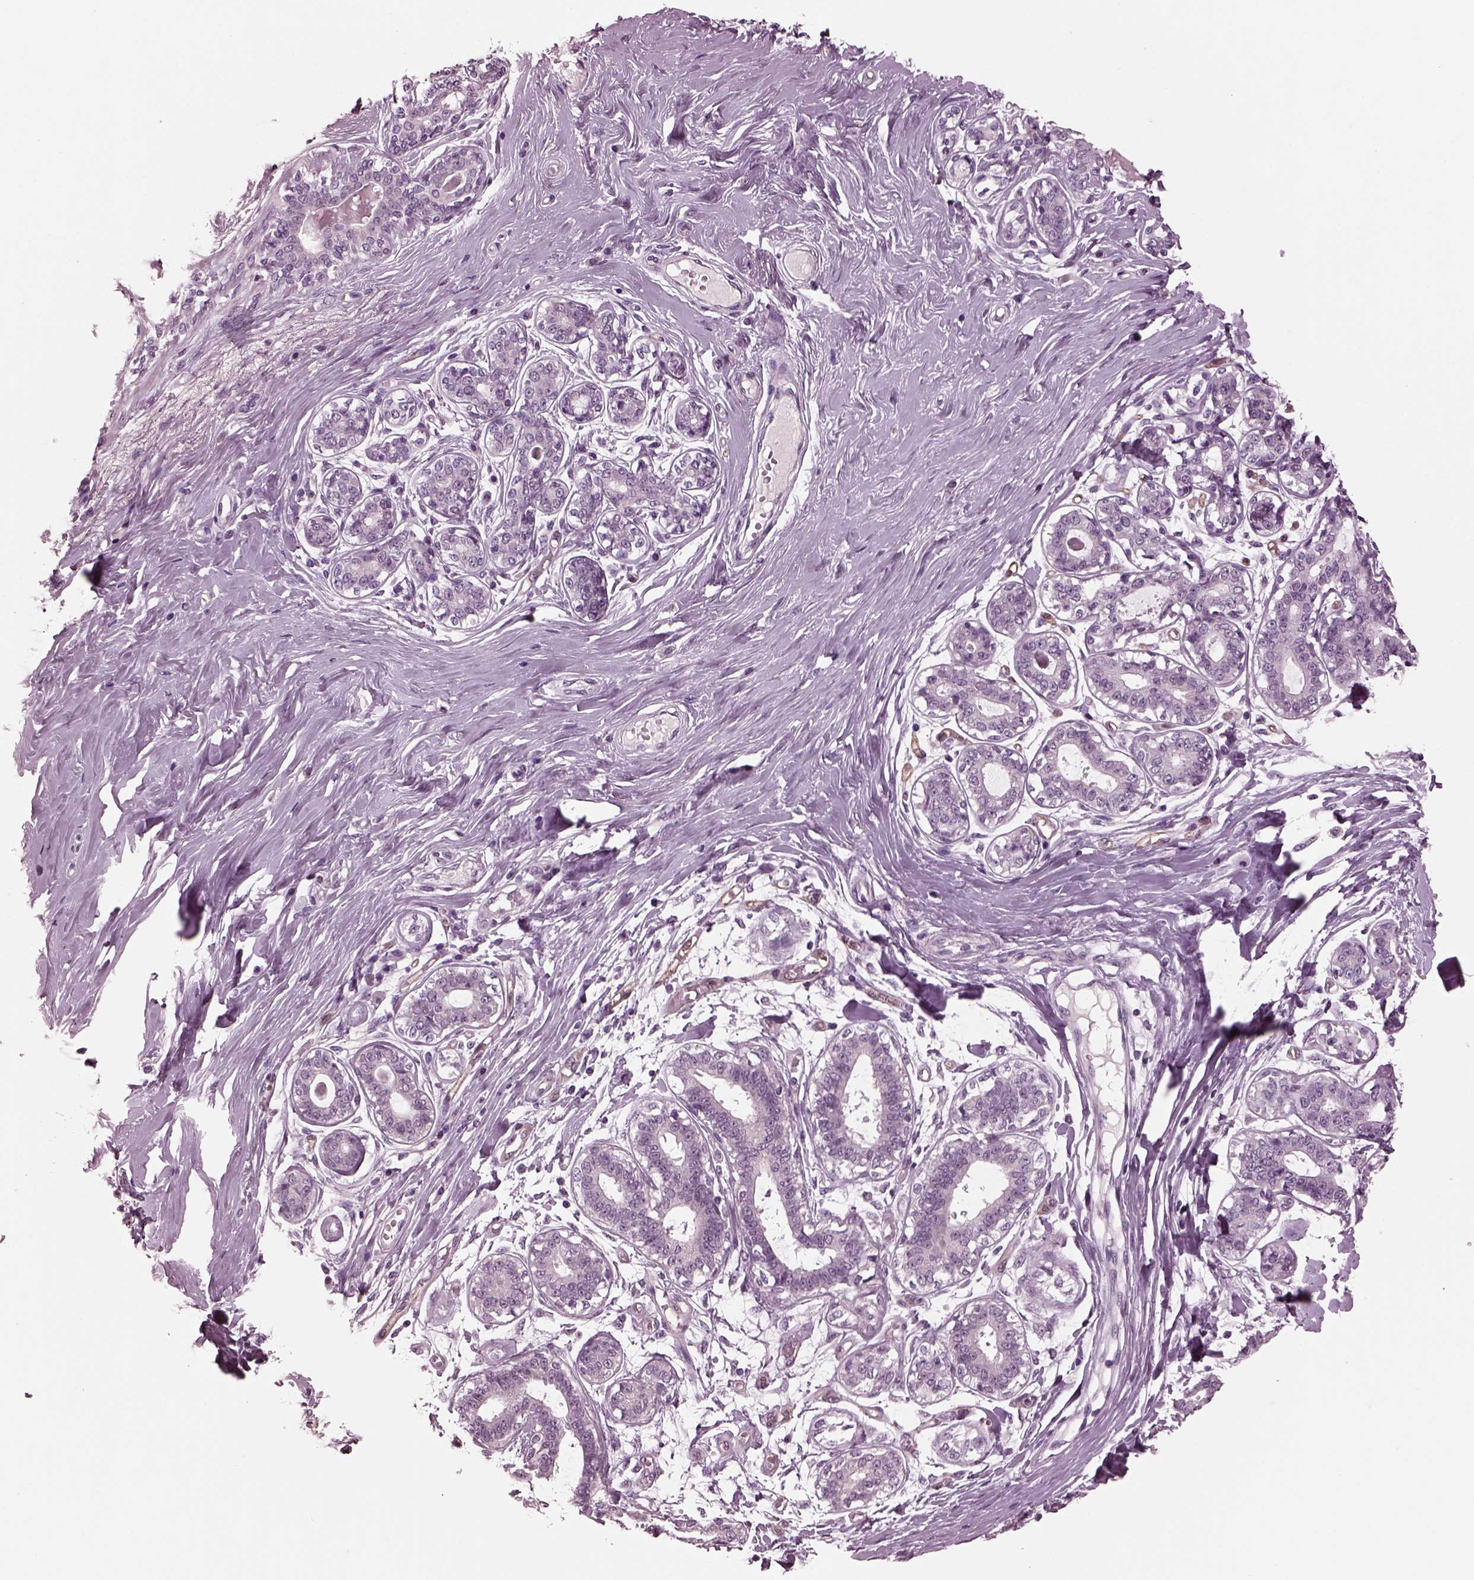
{"staining": {"intensity": "negative", "quantity": "none", "location": "none"}, "tissue": "breast", "cell_type": "Adipocytes", "image_type": "normal", "snomed": [{"axis": "morphology", "description": "Normal tissue, NOS"}, {"axis": "topography", "description": "Skin"}, {"axis": "topography", "description": "Breast"}], "caption": "DAB immunohistochemical staining of unremarkable breast demonstrates no significant expression in adipocytes.", "gene": "MIB2", "patient": {"sex": "female", "age": 43}}